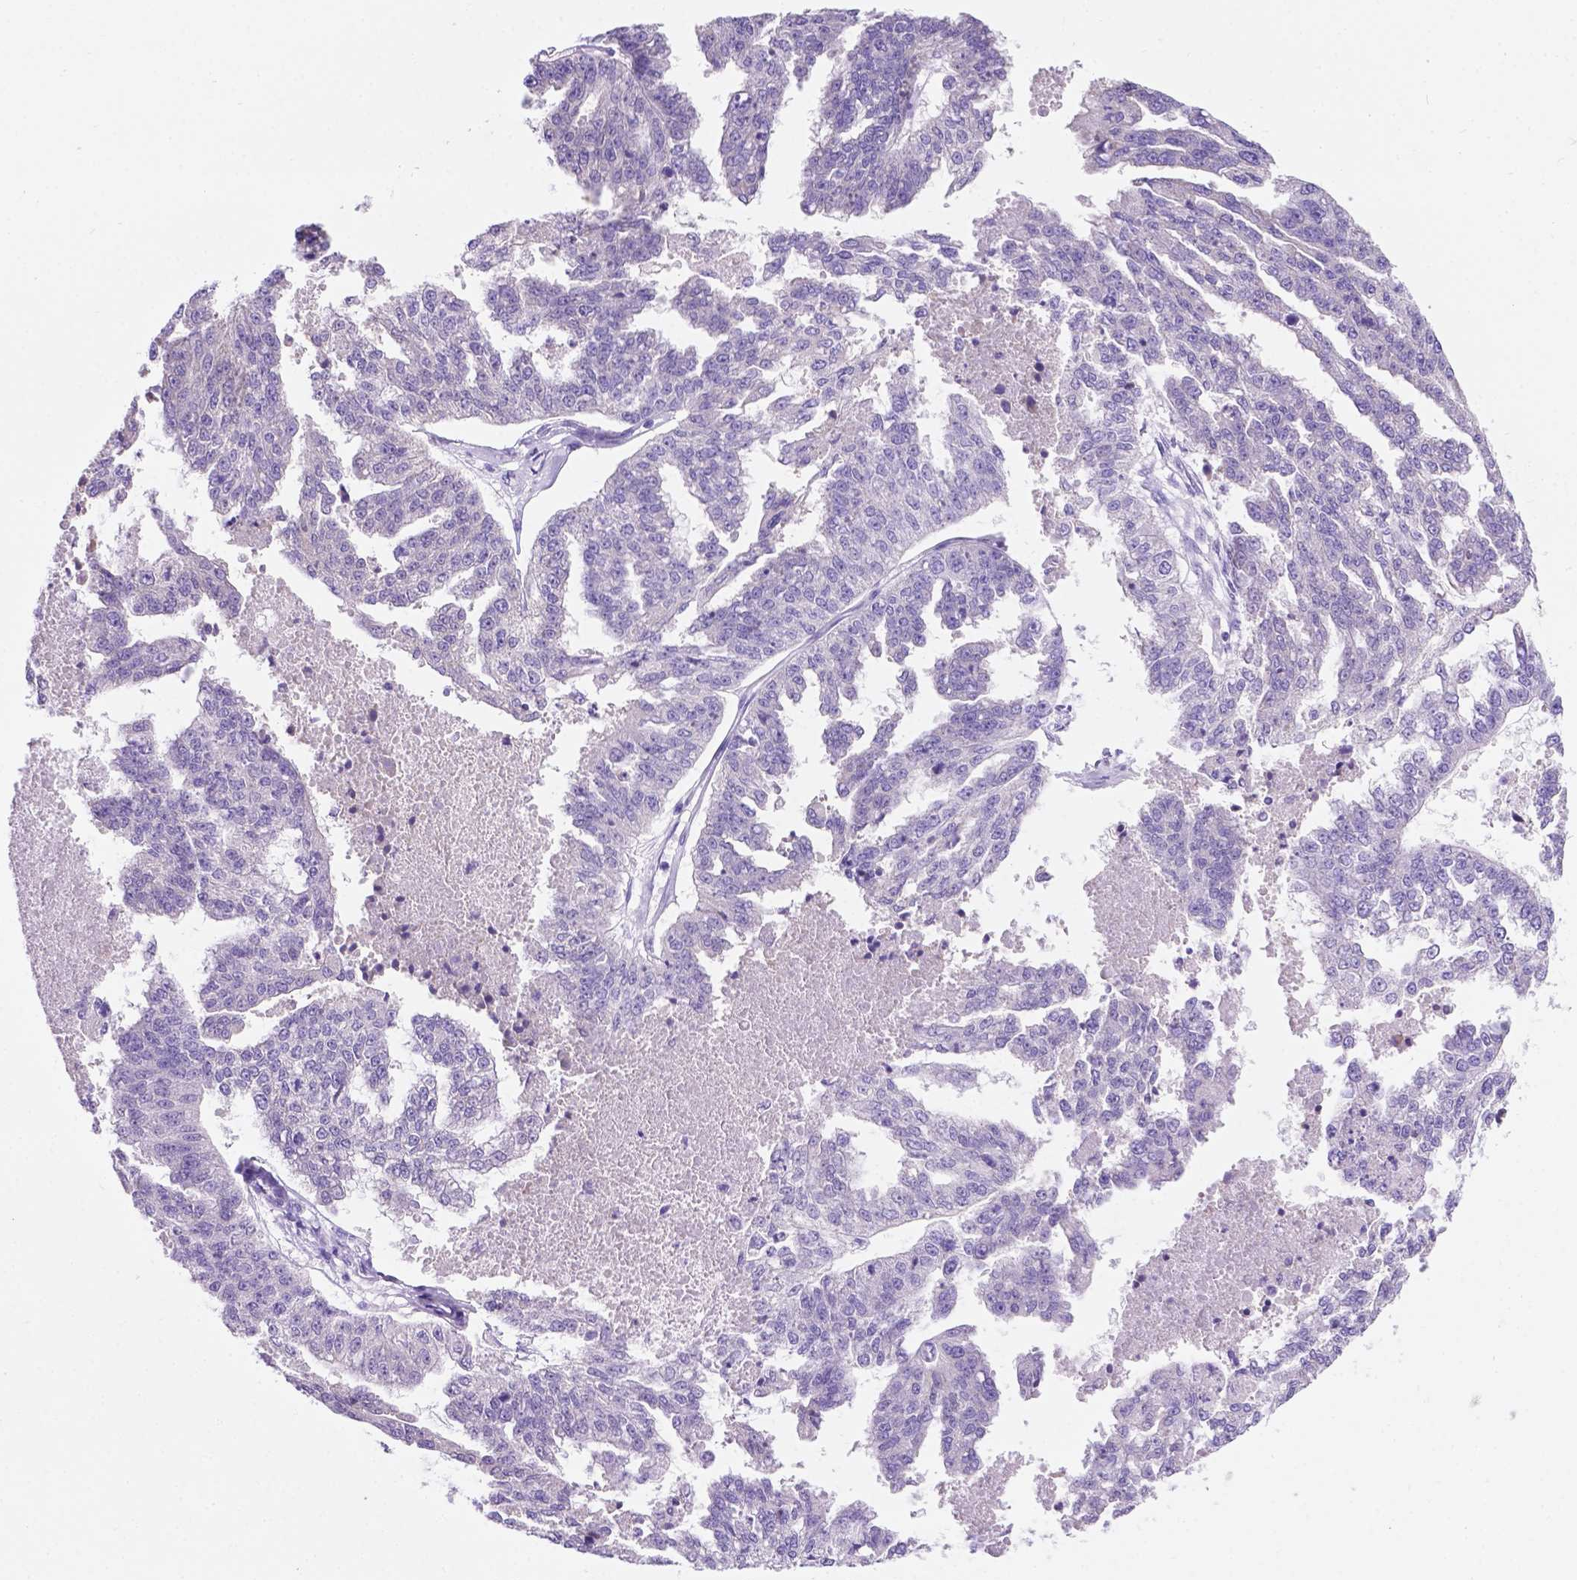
{"staining": {"intensity": "negative", "quantity": "none", "location": "none"}, "tissue": "ovarian cancer", "cell_type": "Tumor cells", "image_type": "cancer", "snomed": [{"axis": "morphology", "description": "Cystadenocarcinoma, serous, NOS"}, {"axis": "topography", "description": "Ovary"}], "caption": "Image shows no protein staining in tumor cells of ovarian cancer (serous cystadenocarcinoma) tissue.", "gene": "TMEM210", "patient": {"sex": "female", "age": 58}}